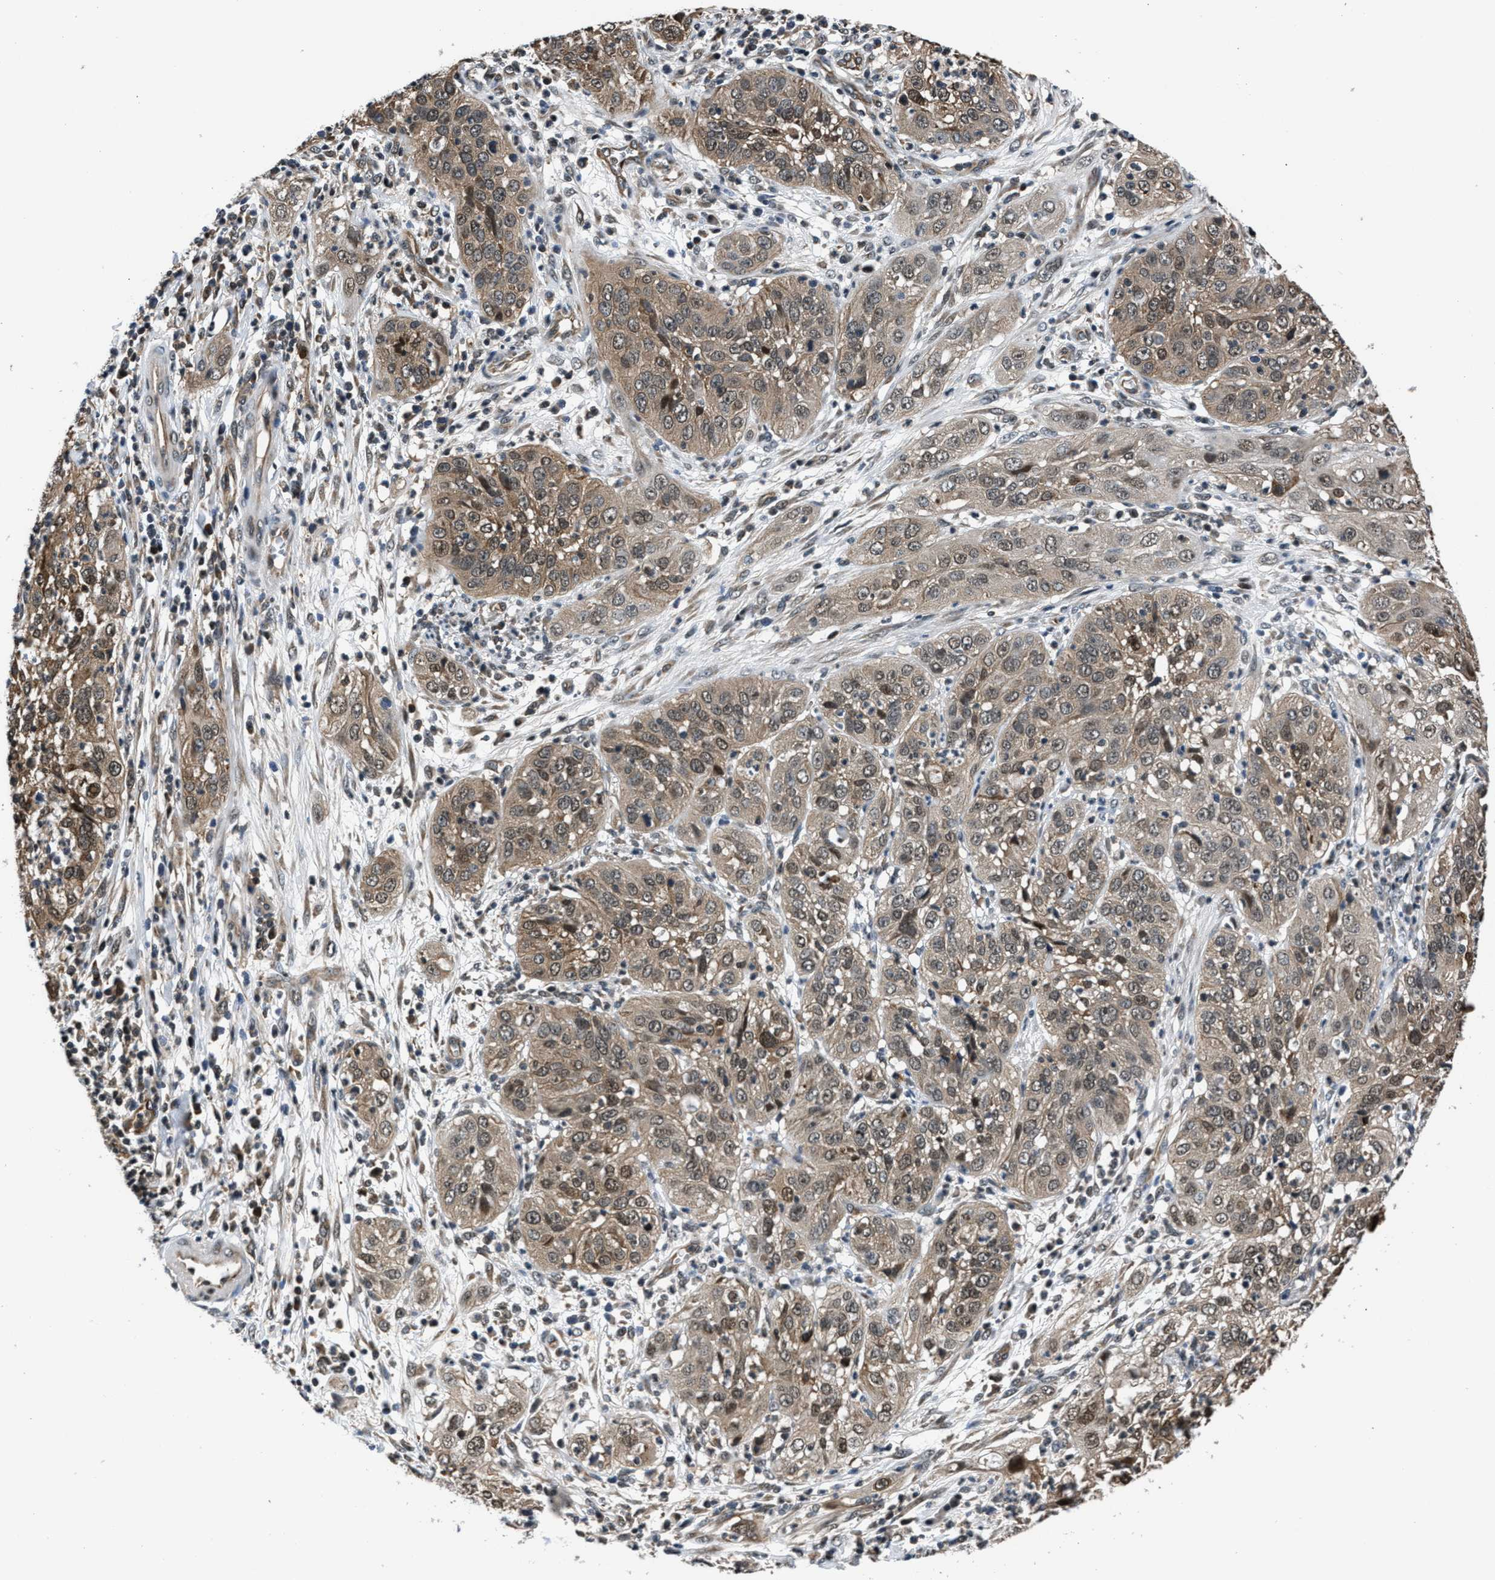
{"staining": {"intensity": "weak", "quantity": ">75%", "location": "cytoplasmic/membranous,nuclear"}, "tissue": "cervical cancer", "cell_type": "Tumor cells", "image_type": "cancer", "snomed": [{"axis": "morphology", "description": "Squamous cell carcinoma, NOS"}, {"axis": "topography", "description": "Cervix"}], "caption": "Brown immunohistochemical staining in human cervical cancer (squamous cell carcinoma) exhibits weak cytoplasmic/membranous and nuclear staining in approximately >75% of tumor cells.", "gene": "RBM33", "patient": {"sex": "female", "age": 32}}